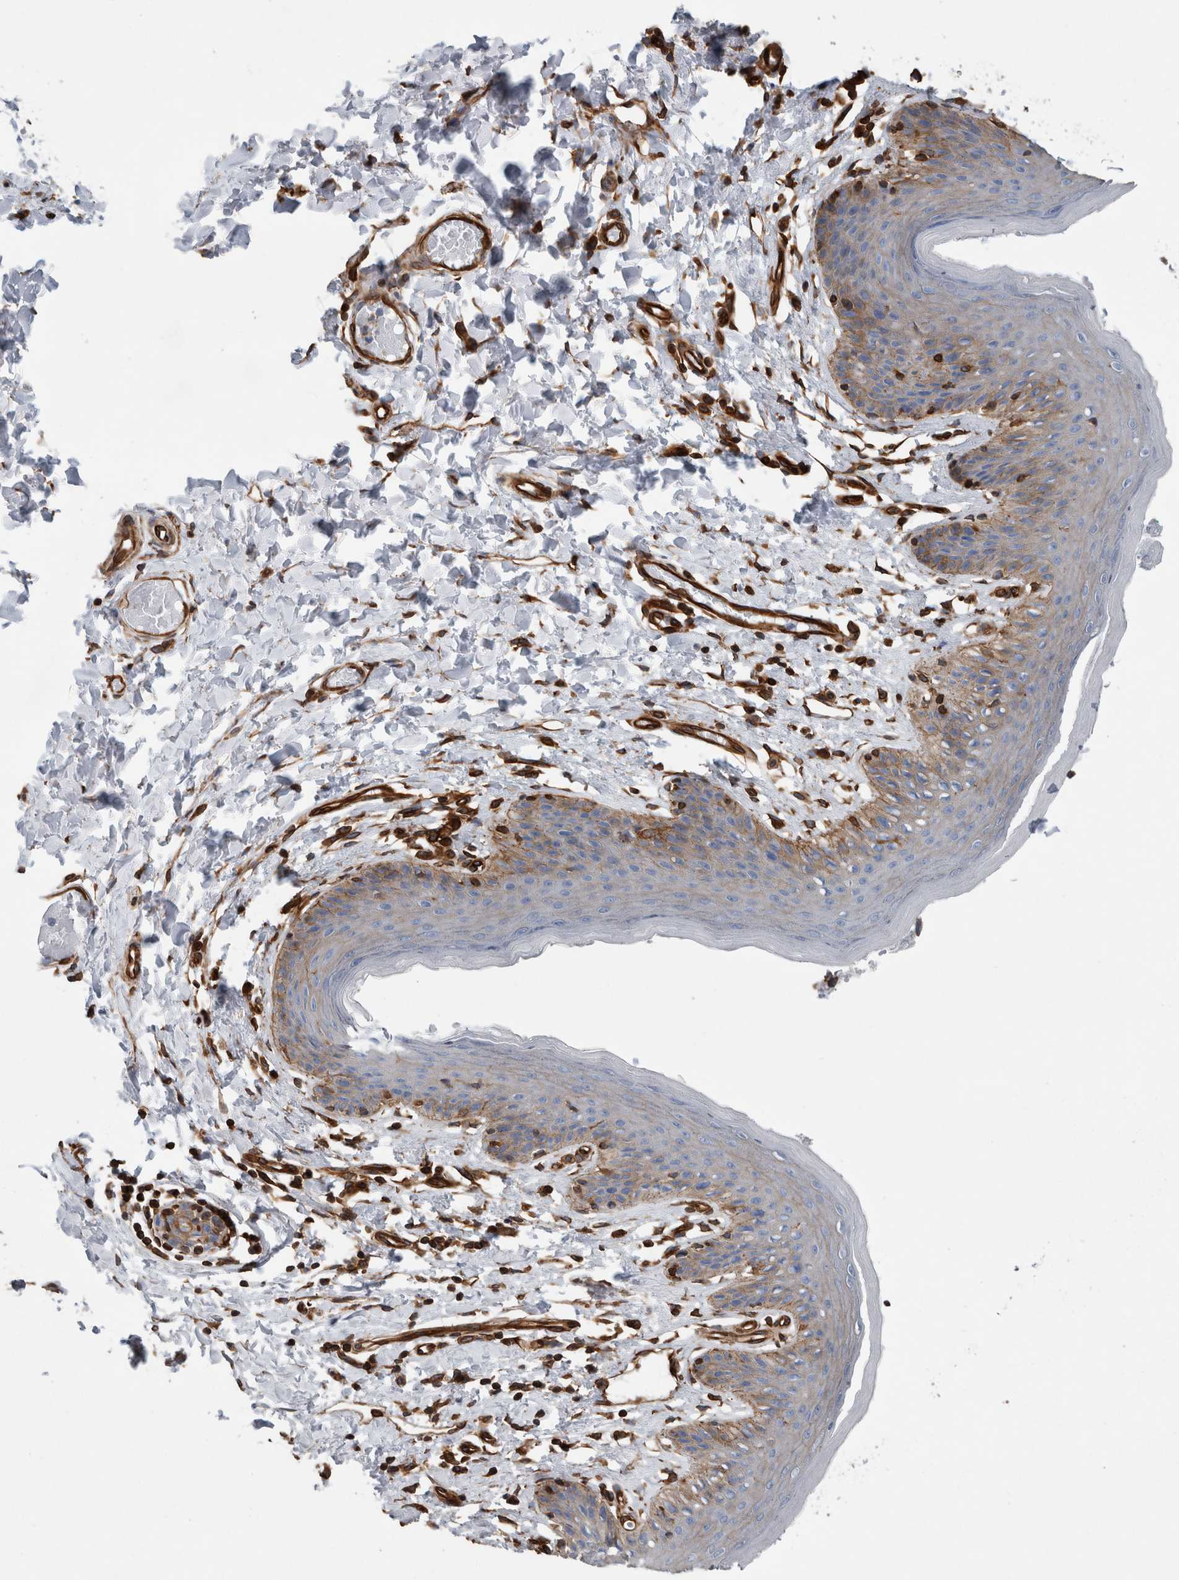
{"staining": {"intensity": "moderate", "quantity": "25%-75%", "location": "cytoplasmic/membranous"}, "tissue": "skin", "cell_type": "Epidermal cells", "image_type": "normal", "snomed": [{"axis": "morphology", "description": "Normal tissue, NOS"}, {"axis": "topography", "description": "Vulva"}], "caption": "Protein positivity by IHC shows moderate cytoplasmic/membranous expression in approximately 25%-75% of epidermal cells in normal skin.", "gene": "PLEC", "patient": {"sex": "female", "age": 66}}